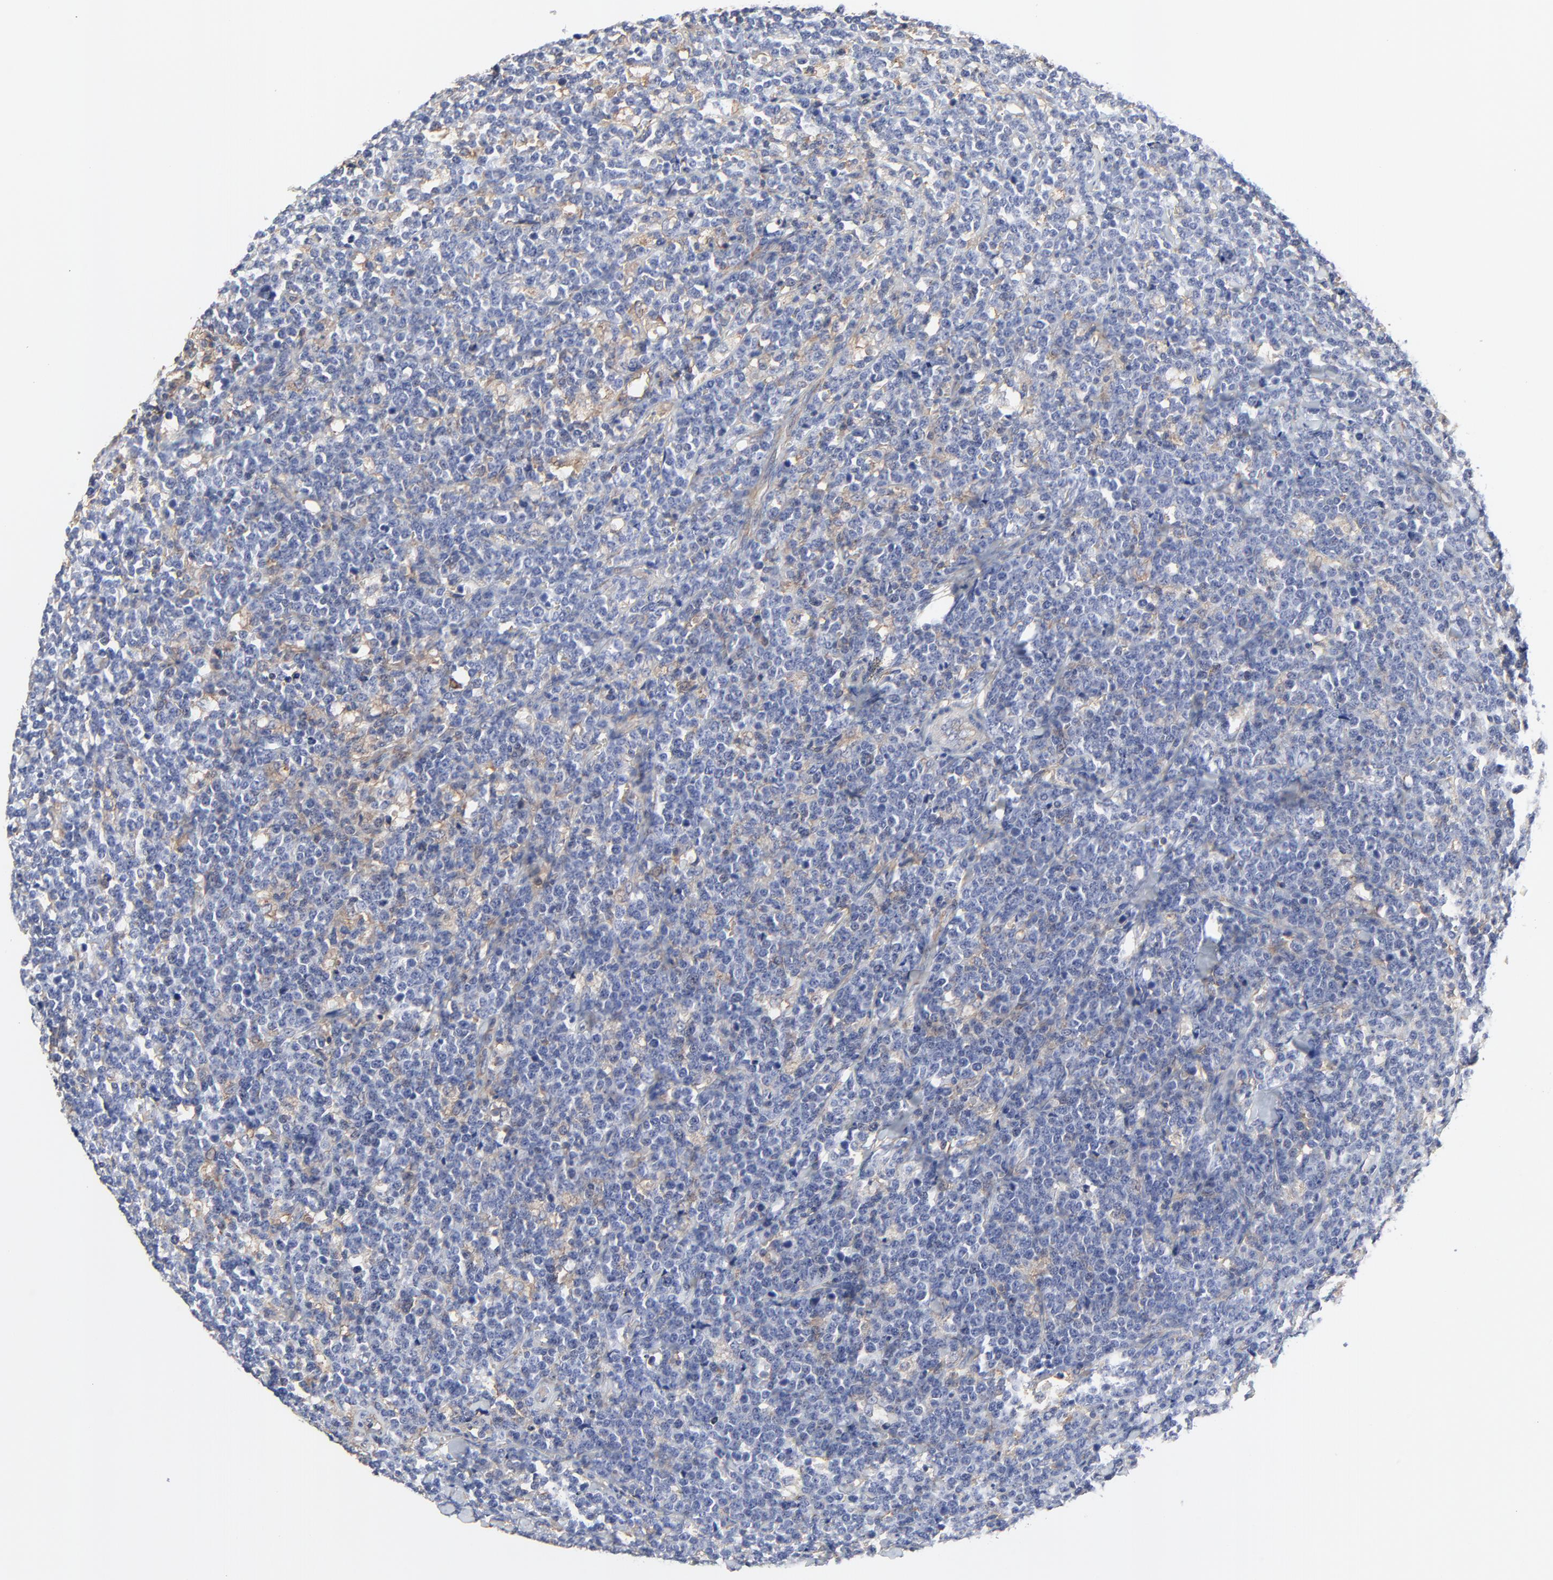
{"staining": {"intensity": "weak", "quantity": "<25%", "location": "cytoplasmic/membranous"}, "tissue": "lymphoma", "cell_type": "Tumor cells", "image_type": "cancer", "snomed": [{"axis": "morphology", "description": "Malignant lymphoma, non-Hodgkin's type, High grade"}, {"axis": "topography", "description": "Small intestine"}, {"axis": "topography", "description": "Colon"}], "caption": "High-grade malignant lymphoma, non-Hodgkin's type stained for a protein using IHC shows no expression tumor cells.", "gene": "NXF3", "patient": {"sex": "male", "age": 8}}